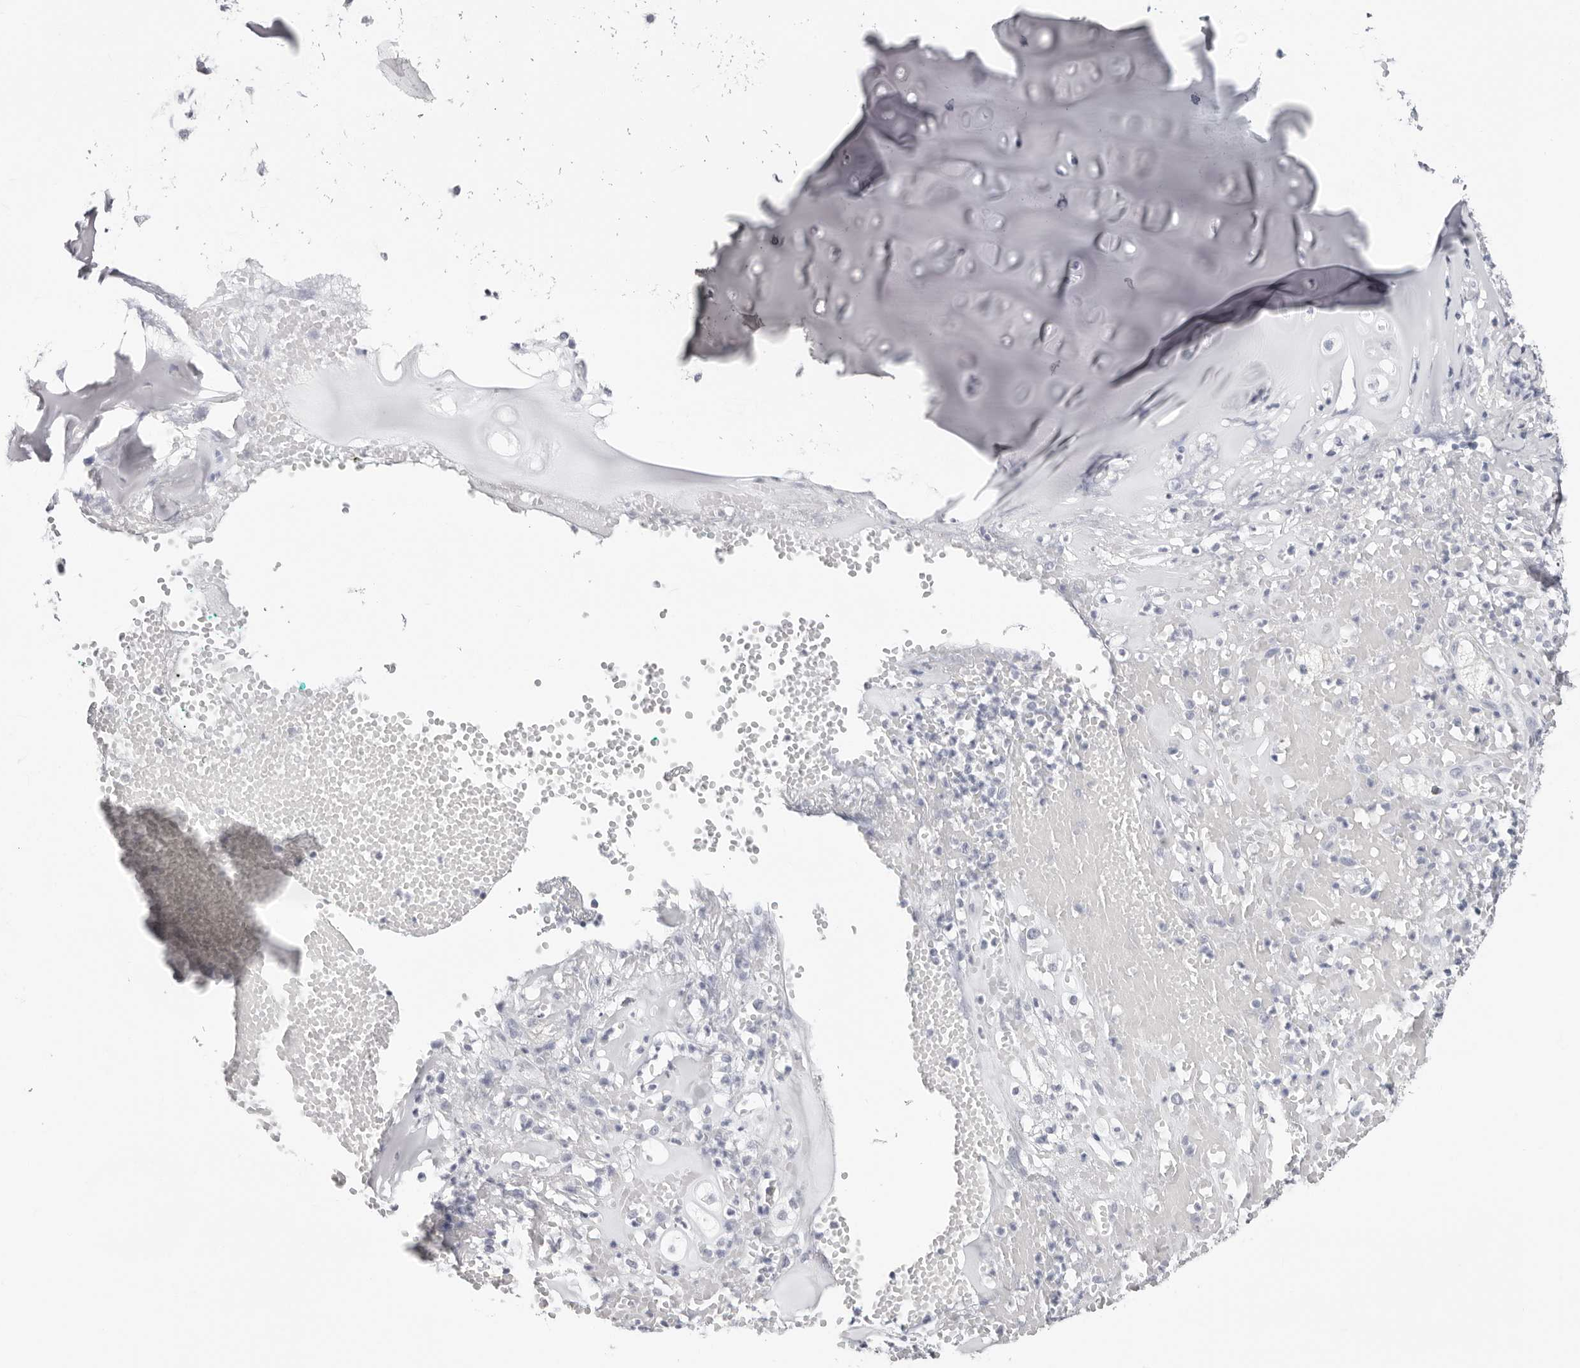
{"staining": {"intensity": "negative", "quantity": "none", "location": "none"}, "tissue": "adipose tissue", "cell_type": "Adipocytes", "image_type": "normal", "snomed": [{"axis": "morphology", "description": "Normal tissue, NOS"}, {"axis": "morphology", "description": "Basal cell carcinoma"}, {"axis": "topography", "description": "Cartilage tissue"}, {"axis": "topography", "description": "Nasopharynx"}, {"axis": "topography", "description": "Oral tissue"}], "caption": "This photomicrograph is of benign adipose tissue stained with immunohistochemistry (IHC) to label a protein in brown with the nuclei are counter-stained blue. There is no staining in adipocytes. (Brightfield microscopy of DAB IHC at high magnification).", "gene": "INSL3", "patient": {"sex": "female", "age": 77}}